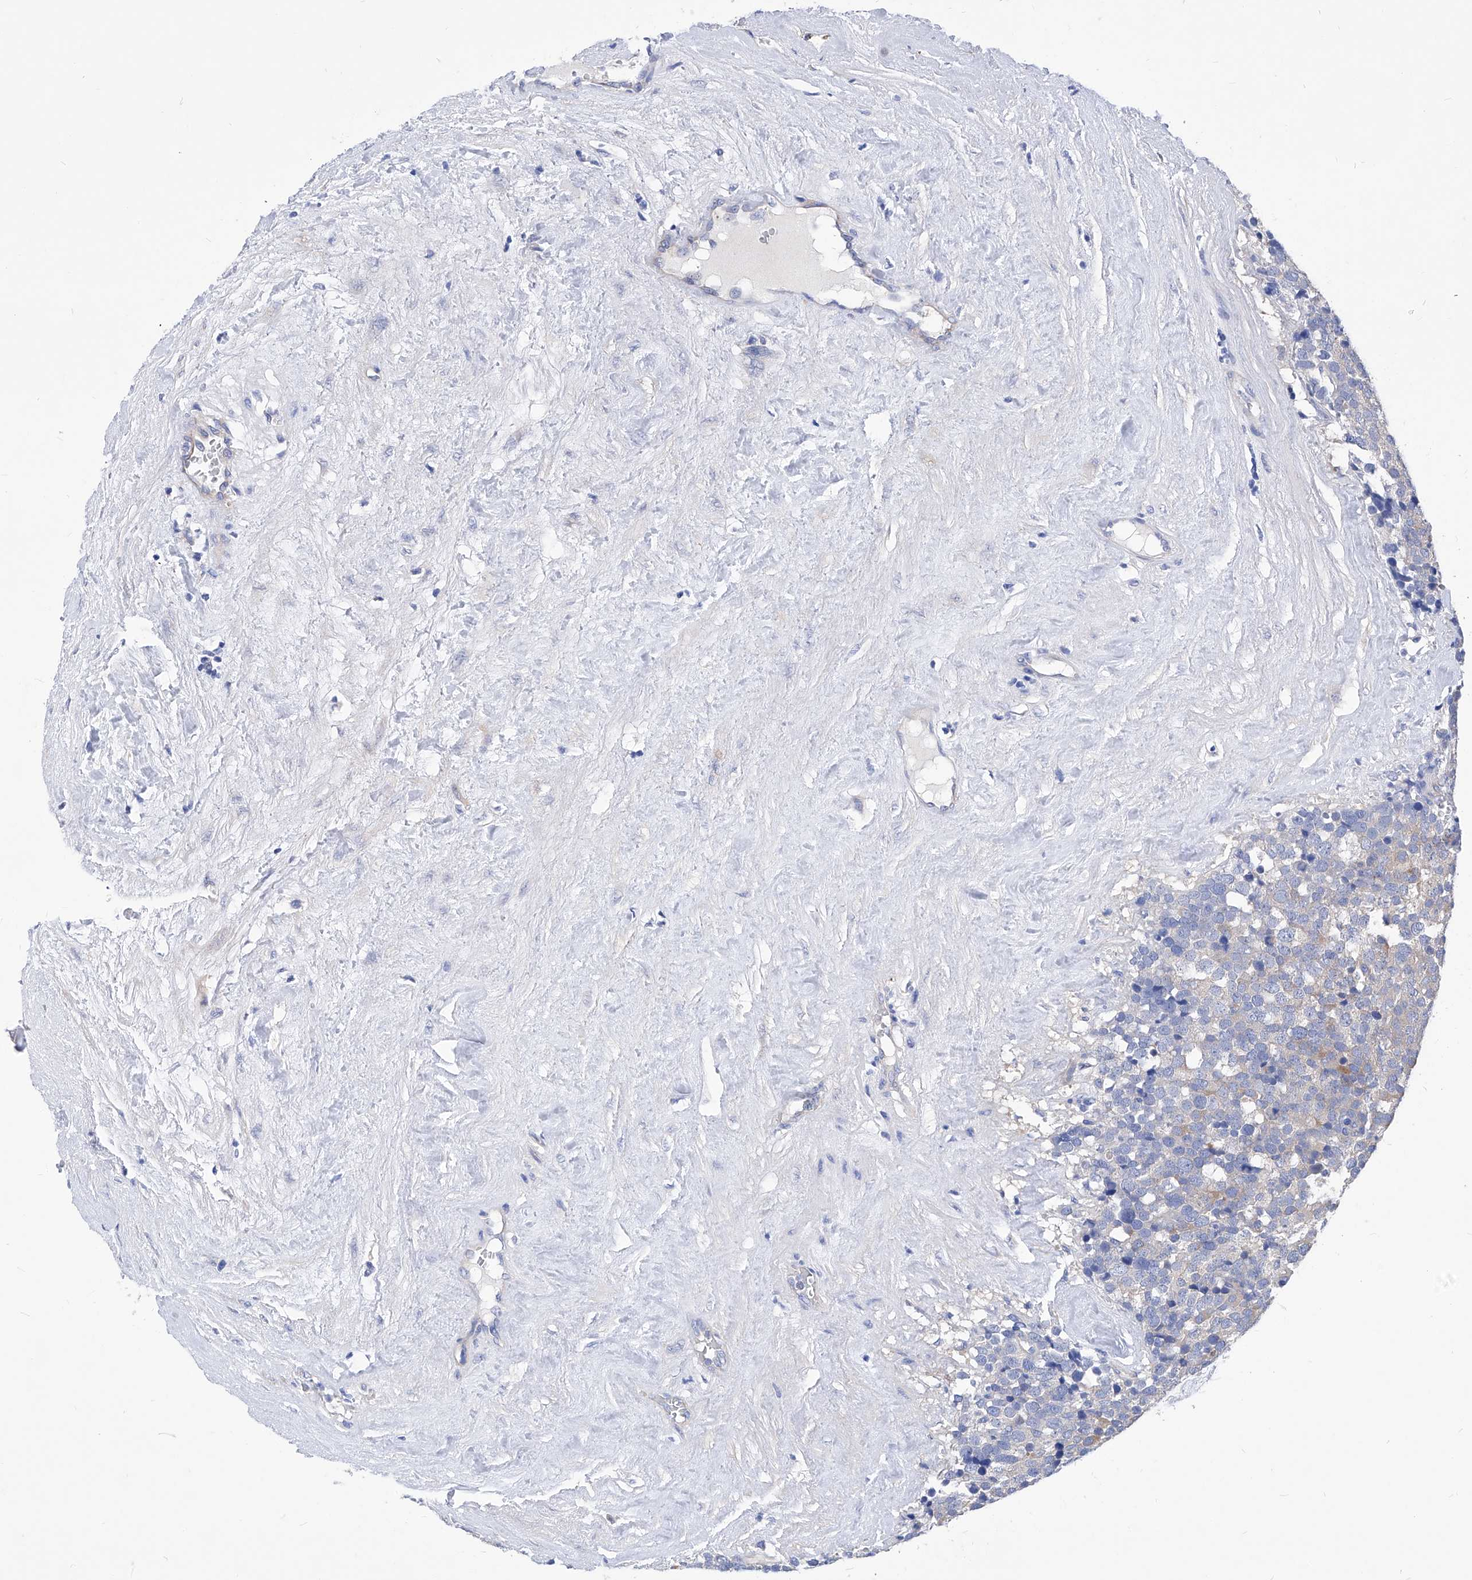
{"staining": {"intensity": "negative", "quantity": "none", "location": "none"}, "tissue": "testis cancer", "cell_type": "Tumor cells", "image_type": "cancer", "snomed": [{"axis": "morphology", "description": "Seminoma, NOS"}, {"axis": "topography", "description": "Testis"}], "caption": "A high-resolution histopathology image shows immunohistochemistry staining of seminoma (testis), which displays no significant positivity in tumor cells. (DAB (3,3'-diaminobenzidine) IHC with hematoxylin counter stain).", "gene": "XPNPEP1", "patient": {"sex": "male", "age": 71}}